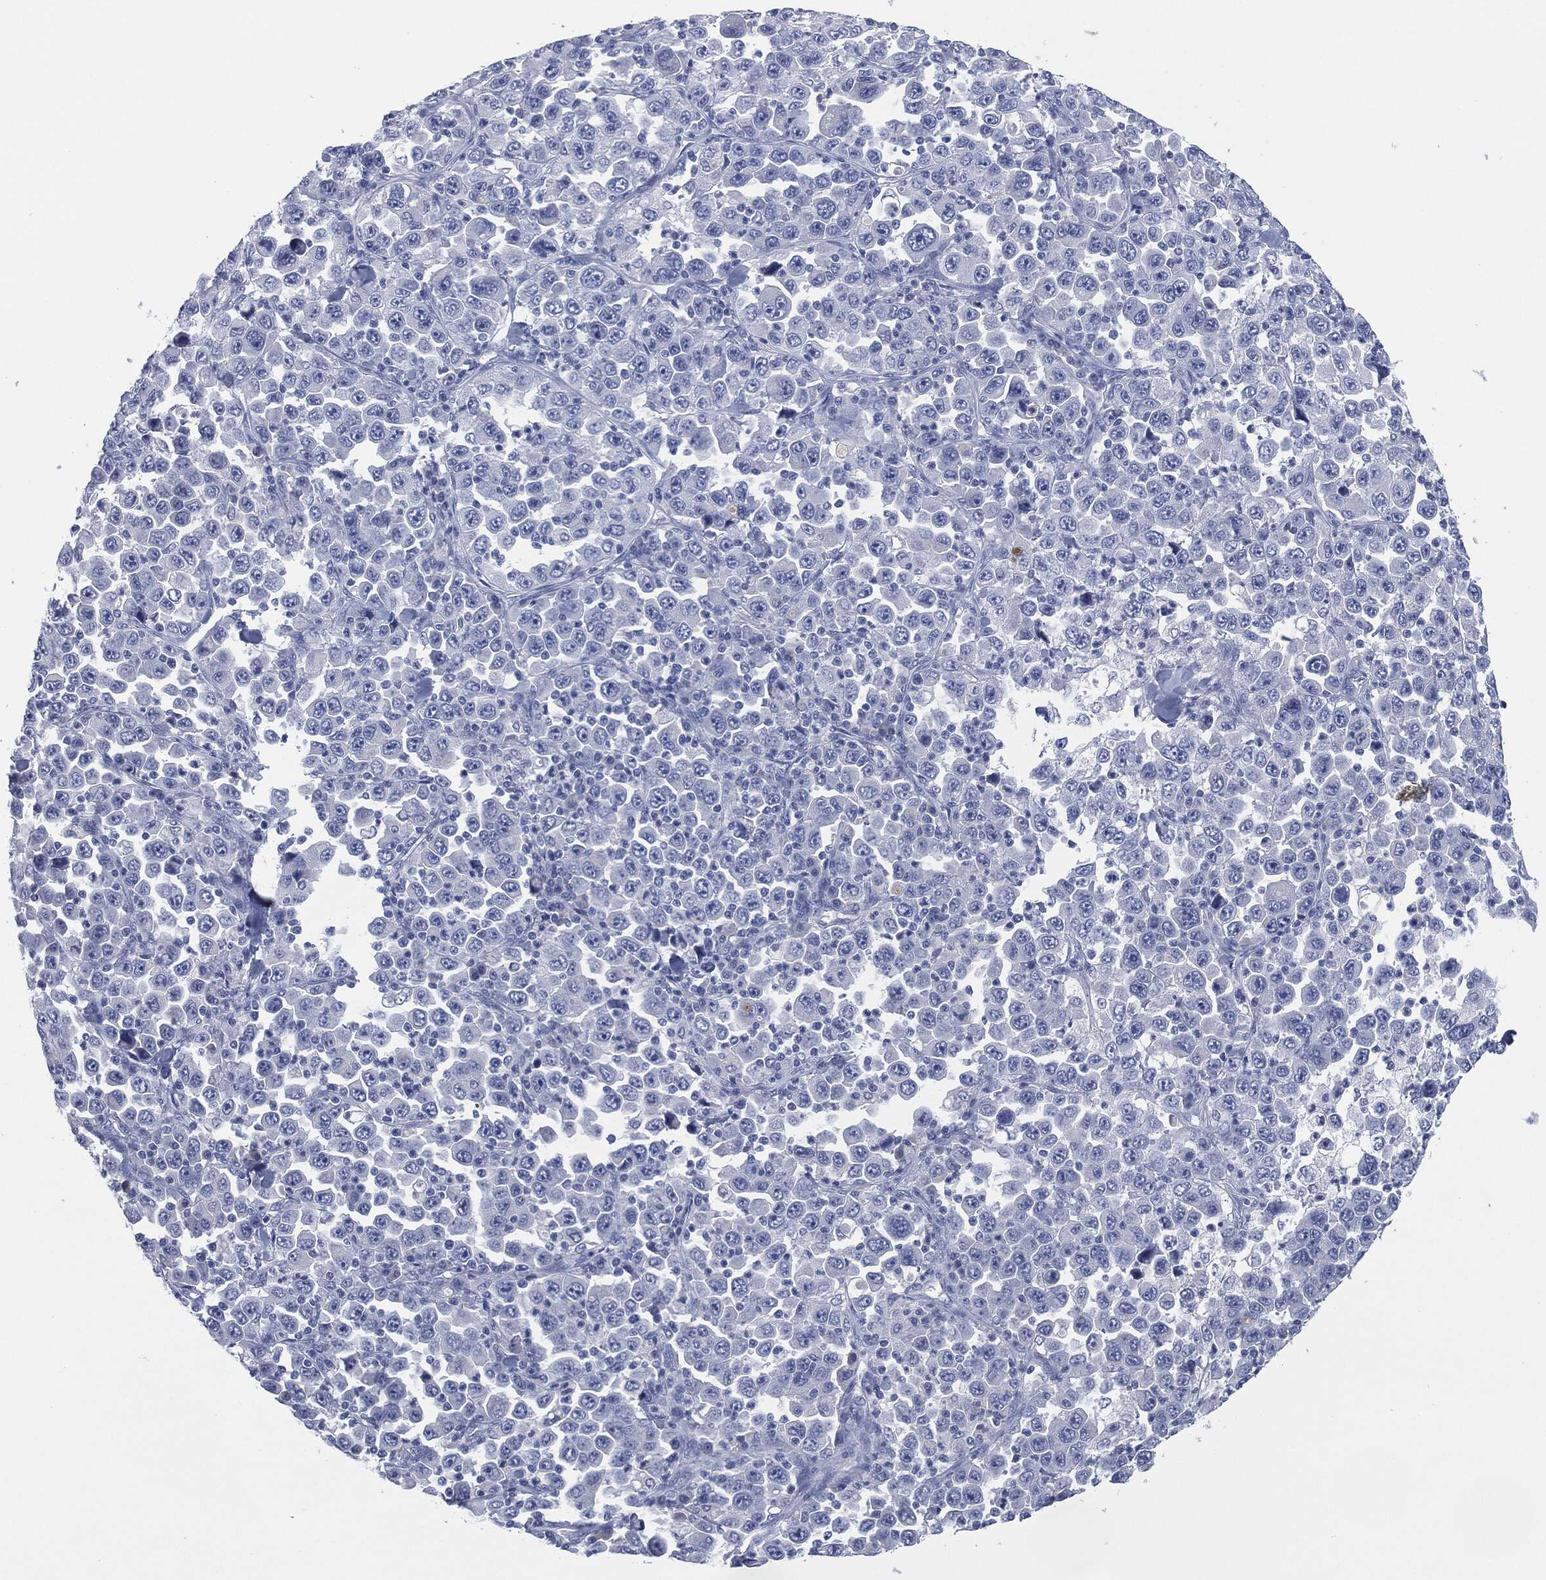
{"staining": {"intensity": "negative", "quantity": "none", "location": "none"}, "tissue": "stomach cancer", "cell_type": "Tumor cells", "image_type": "cancer", "snomed": [{"axis": "morphology", "description": "Normal tissue, NOS"}, {"axis": "morphology", "description": "Adenocarcinoma, NOS"}, {"axis": "topography", "description": "Stomach, upper"}, {"axis": "topography", "description": "Stomach"}], "caption": "A micrograph of human adenocarcinoma (stomach) is negative for staining in tumor cells.", "gene": "MUC16", "patient": {"sex": "male", "age": 59}}